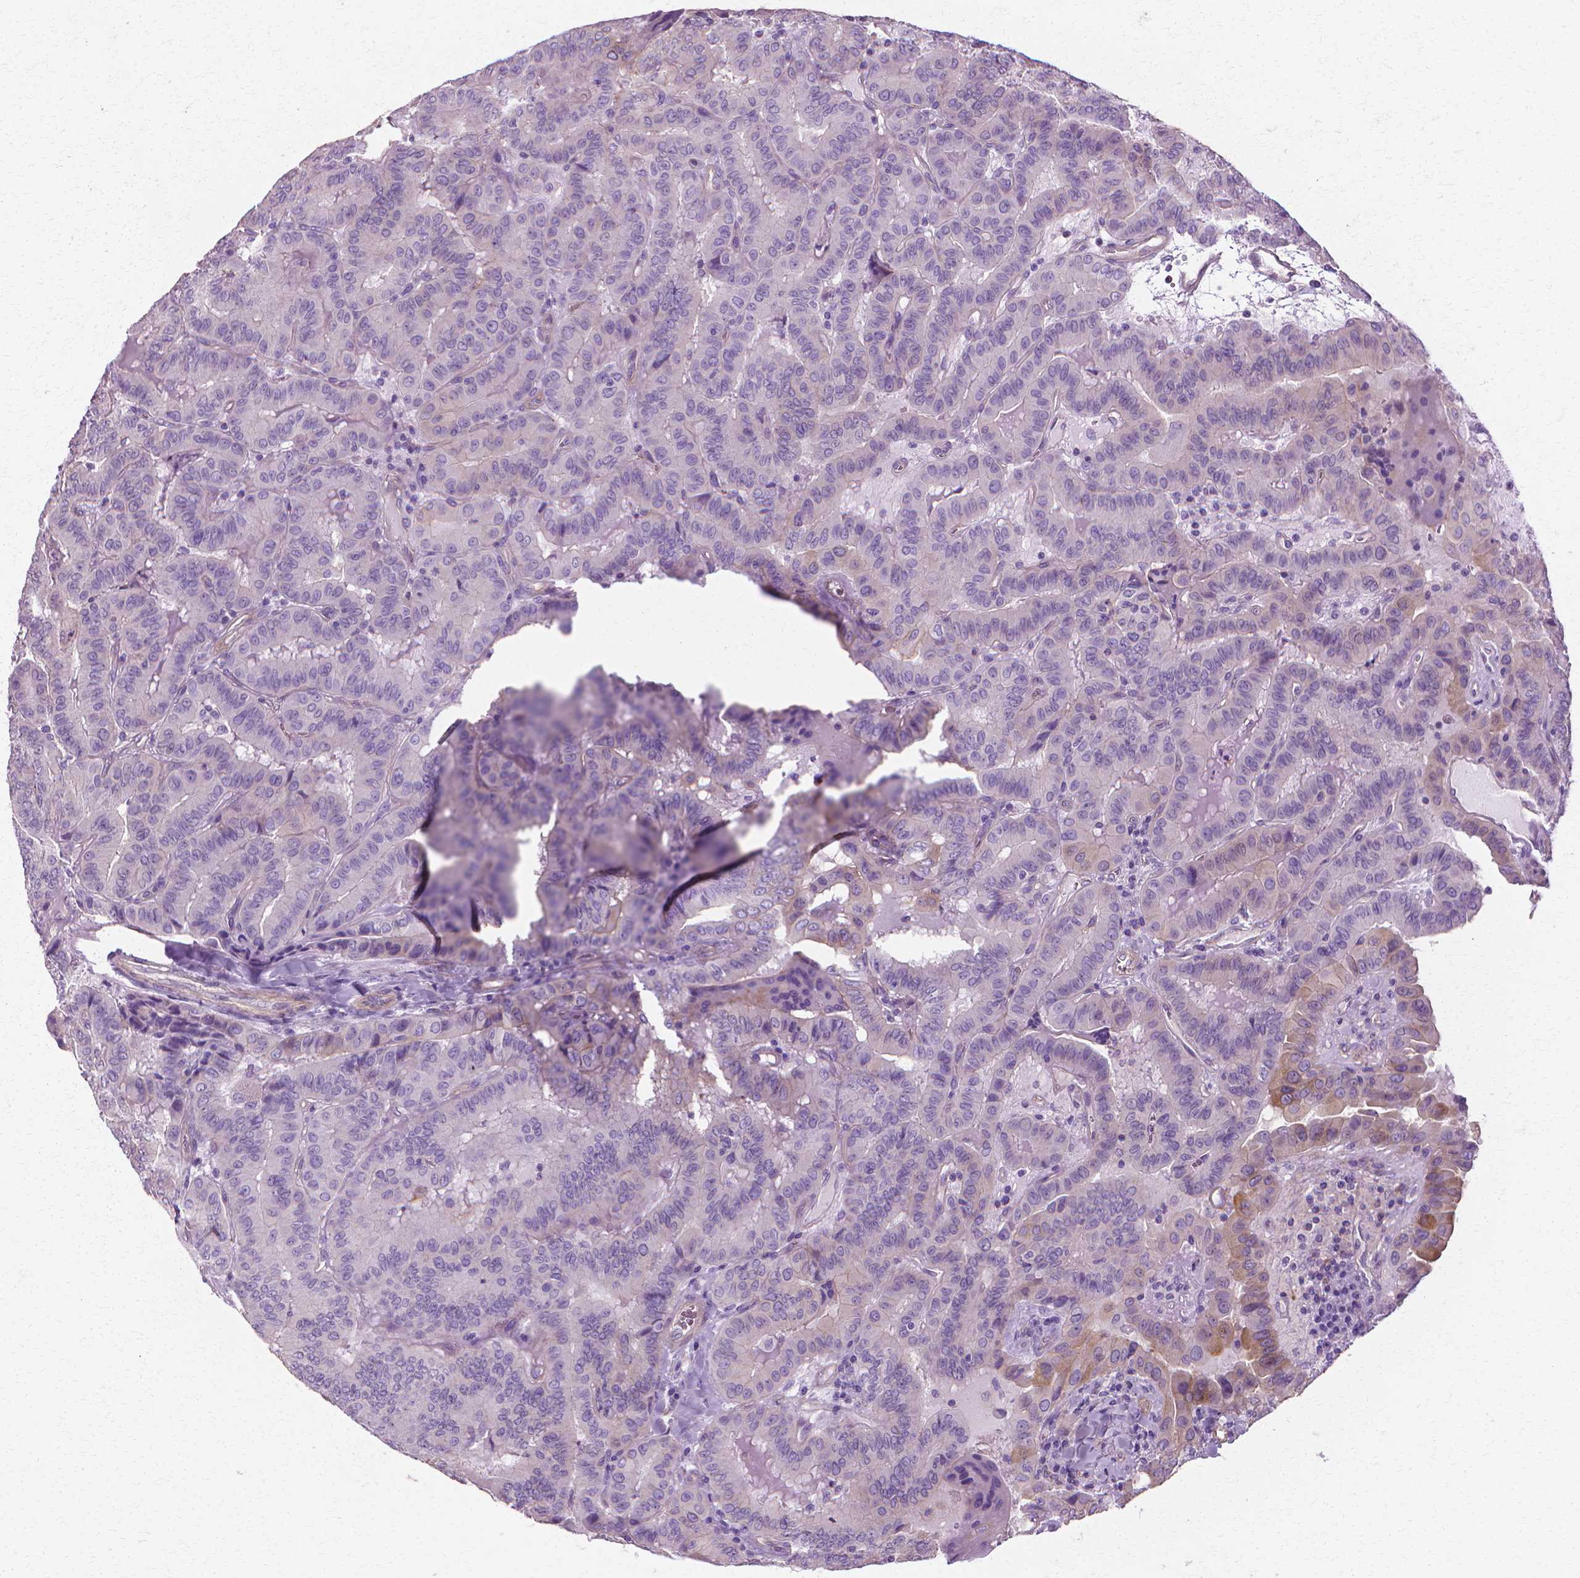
{"staining": {"intensity": "weak", "quantity": "<25%", "location": "cytoplasmic/membranous"}, "tissue": "thyroid cancer", "cell_type": "Tumor cells", "image_type": "cancer", "snomed": [{"axis": "morphology", "description": "Papillary adenocarcinoma, NOS"}, {"axis": "topography", "description": "Thyroid gland"}], "caption": "This is an immunohistochemistry (IHC) image of human papillary adenocarcinoma (thyroid). There is no staining in tumor cells.", "gene": "CFAP157", "patient": {"sex": "female", "age": 37}}